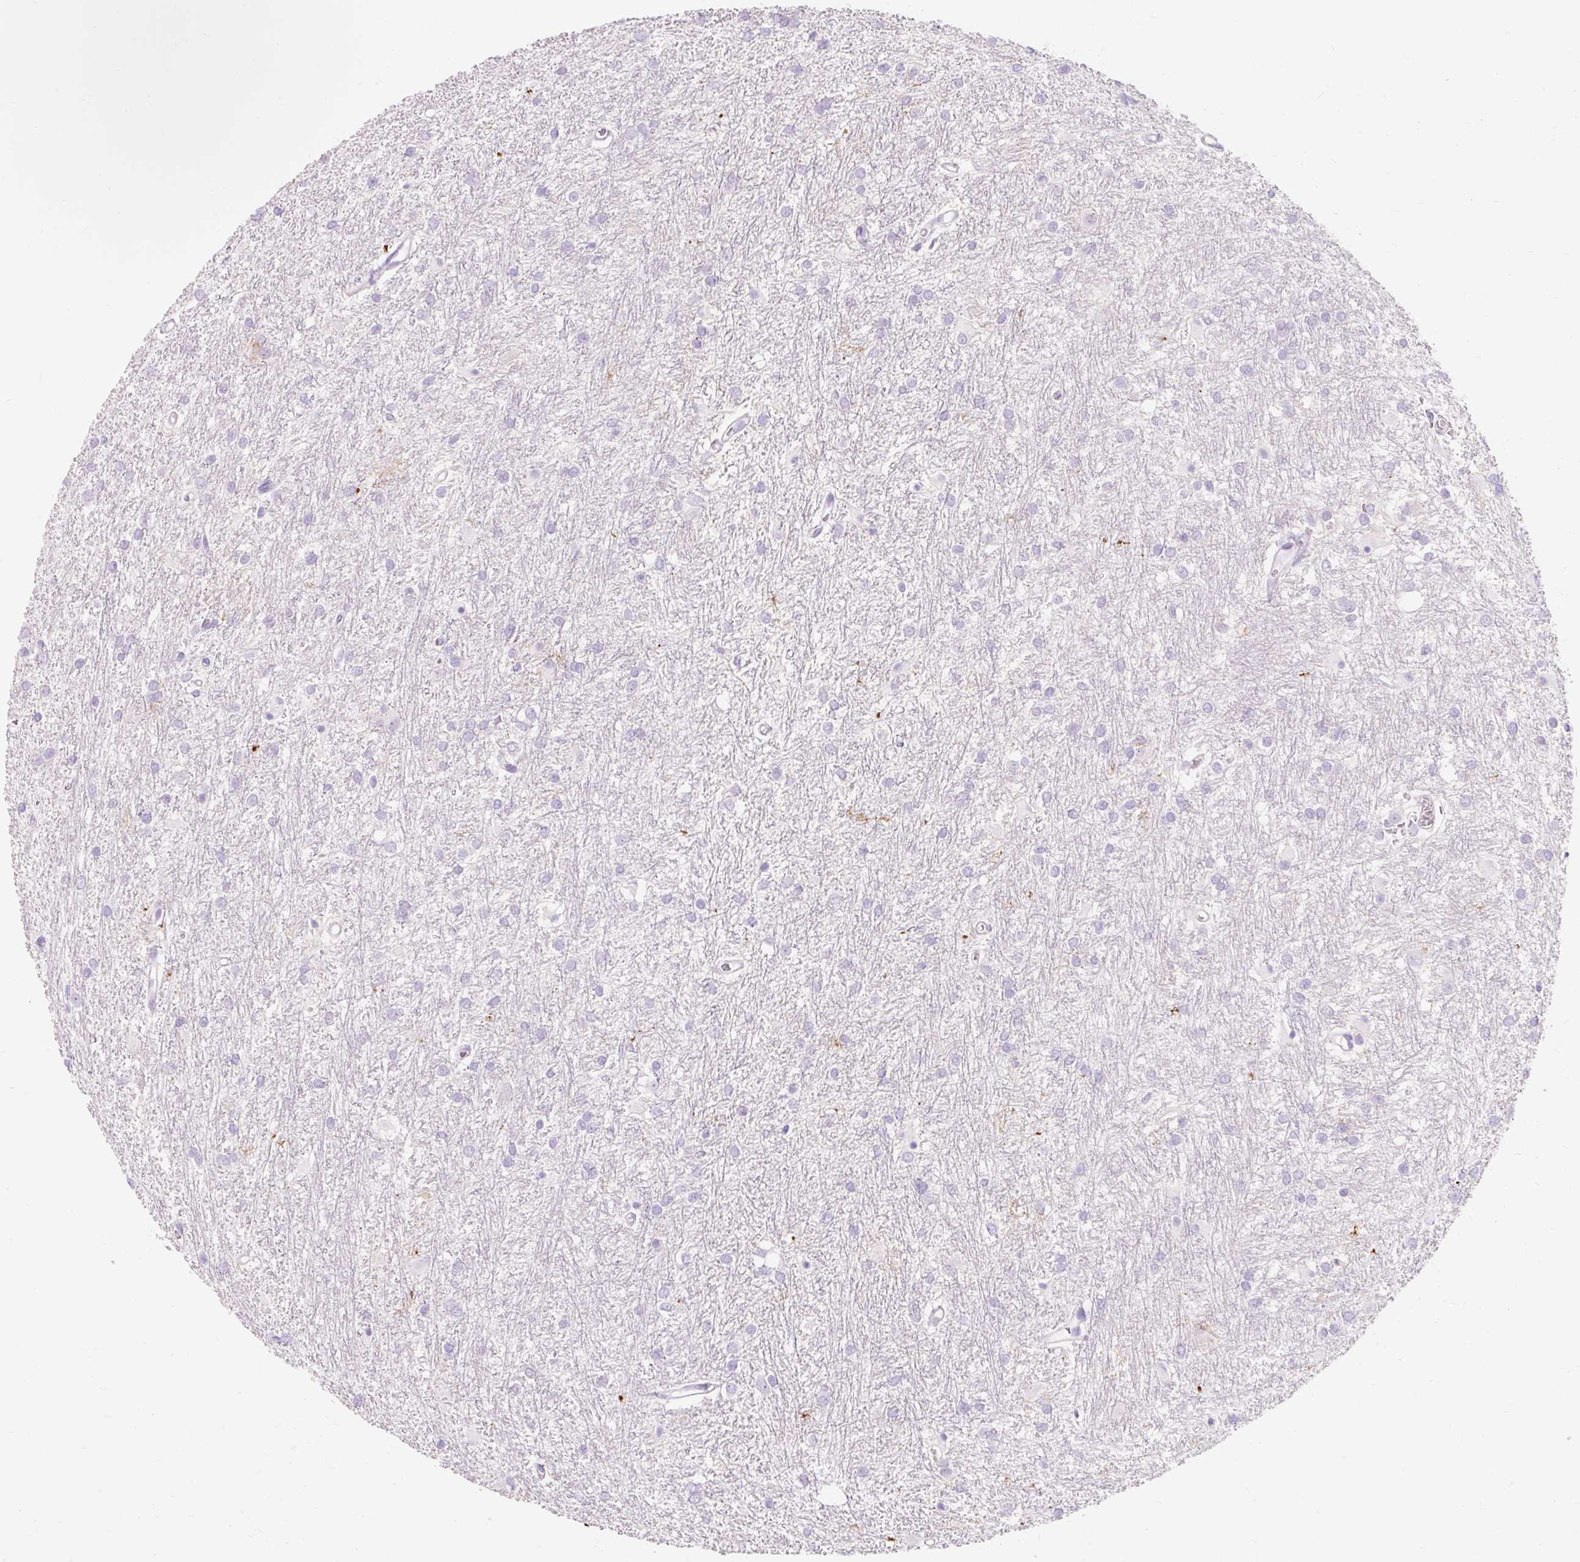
{"staining": {"intensity": "negative", "quantity": "none", "location": "none"}, "tissue": "glioma", "cell_type": "Tumor cells", "image_type": "cancer", "snomed": [{"axis": "morphology", "description": "Glioma, malignant, High grade"}, {"axis": "topography", "description": "Brain"}], "caption": "Glioma was stained to show a protein in brown. There is no significant staining in tumor cells. The staining was performed using DAB to visualize the protein expression in brown, while the nuclei were stained in blue with hematoxylin (Magnification: 20x).", "gene": "CLDN25", "patient": {"sex": "female", "age": 50}}